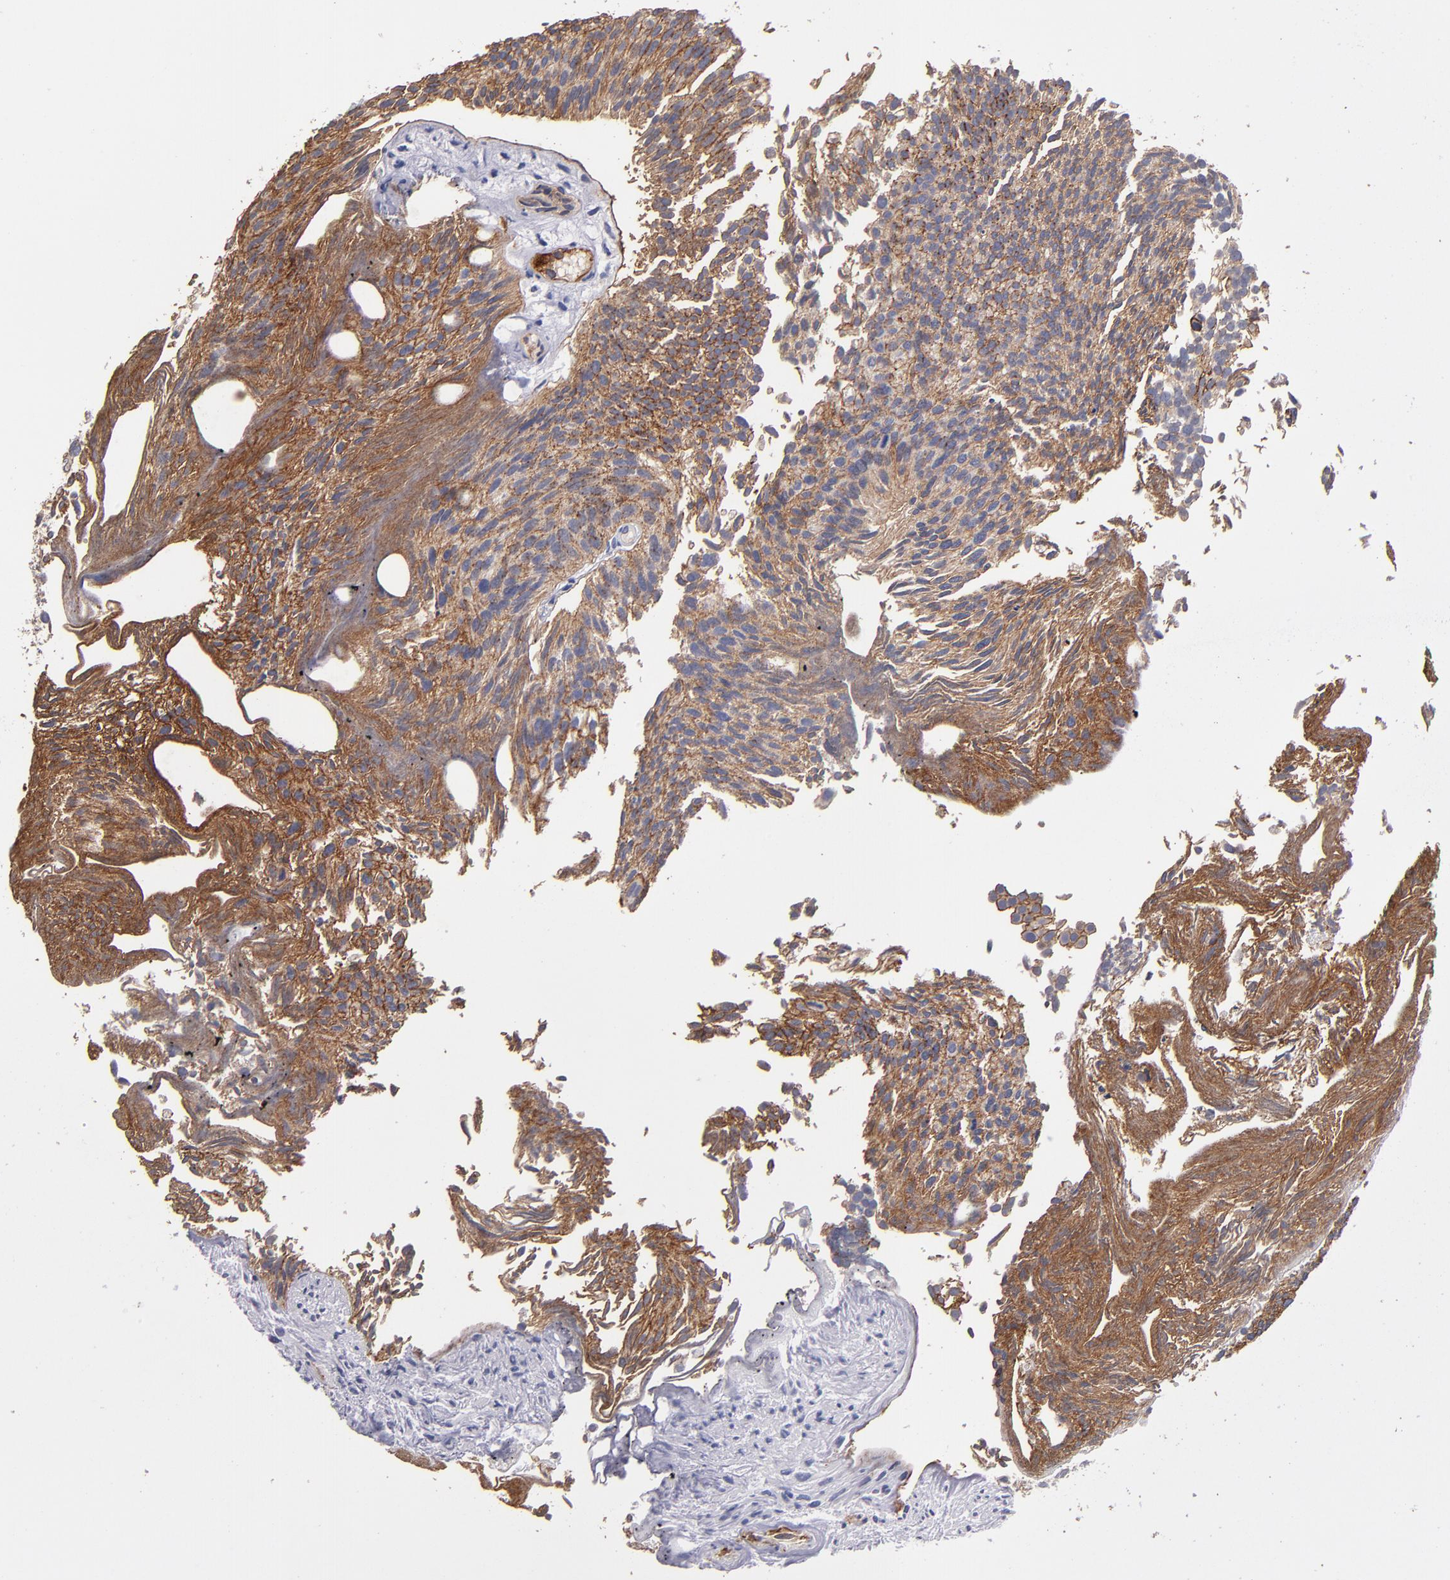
{"staining": {"intensity": "strong", "quantity": ">75%", "location": "cytoplasmic/membranous"}, "tissue": "urothelial cancer", "cell_type": "Tumor cells", "image_type": "cancer", "snomed": [{"axis": "morphology", "description": "Urothelial carcinoma, Low grade"}, {"axis": "topography", "description": "Urinary bladder"}], "caption": "DAB immunohistochemical staining of human urothelial carcinoma (low-grade) shows strong cytoplasmic/membranous protein positivity in approximately >75% of tumor cells.", "gene": "CLDN5", "patient": {"sex": "male", "age": 84}}